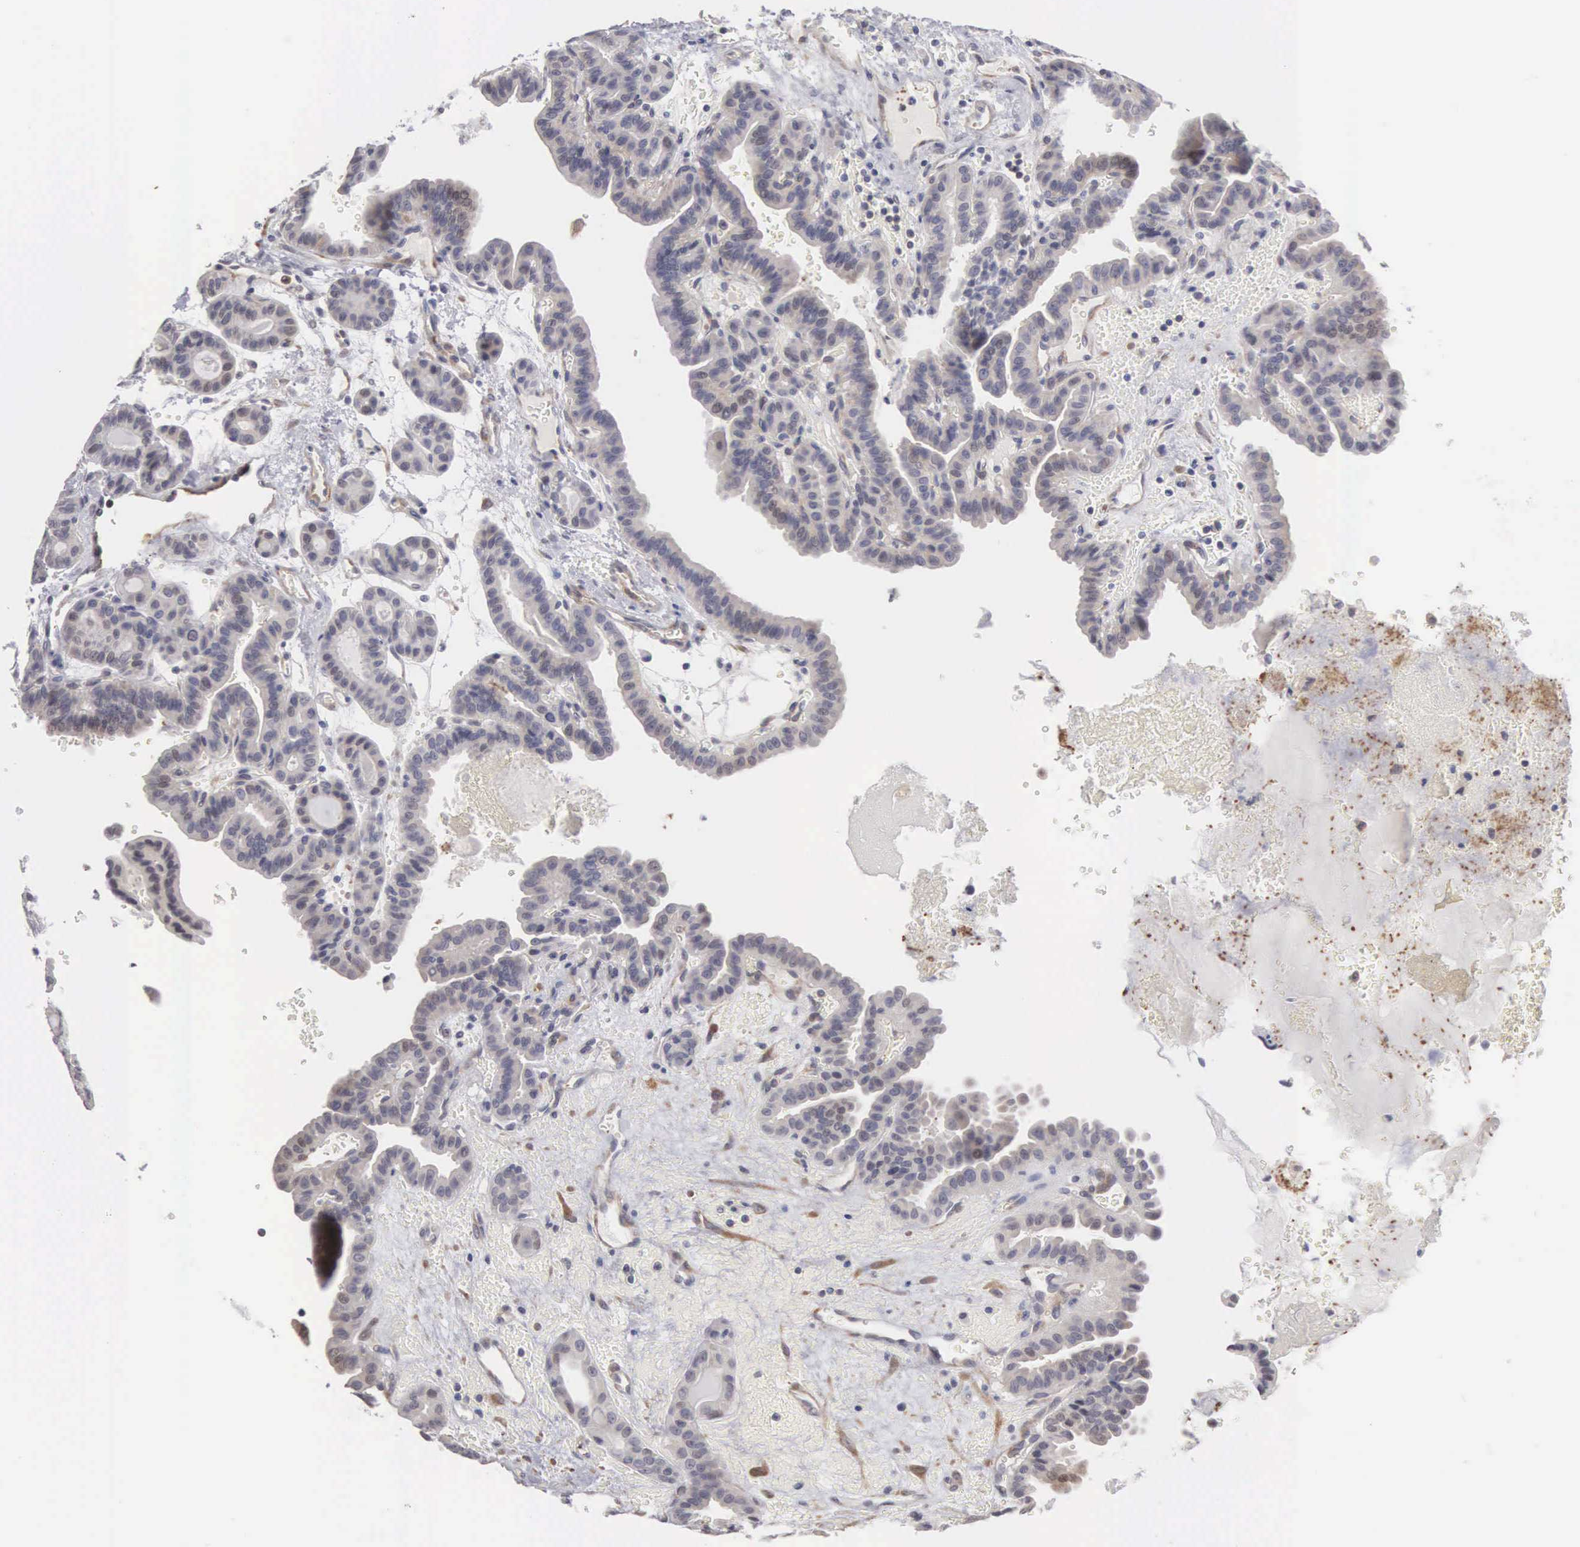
{"staining": {"intensity": "negative", "quantity": "none", "location": "none"}, "tissue": "thyroid cancer", "cell_type": "Tumor cells", "image_type": "cancer", "snomed": [{"axis": "morphology", "description": "Papillary adenocarcinoma, NOS"}, {"axis": "topography", "description": "Thyroid gland"}], "caption": "Protein analysis of thyroid cancer demonstrates no significant staining in tumor cells.", "gene": "ELFN2", "patient": {"sex": "male", "age": 87}}